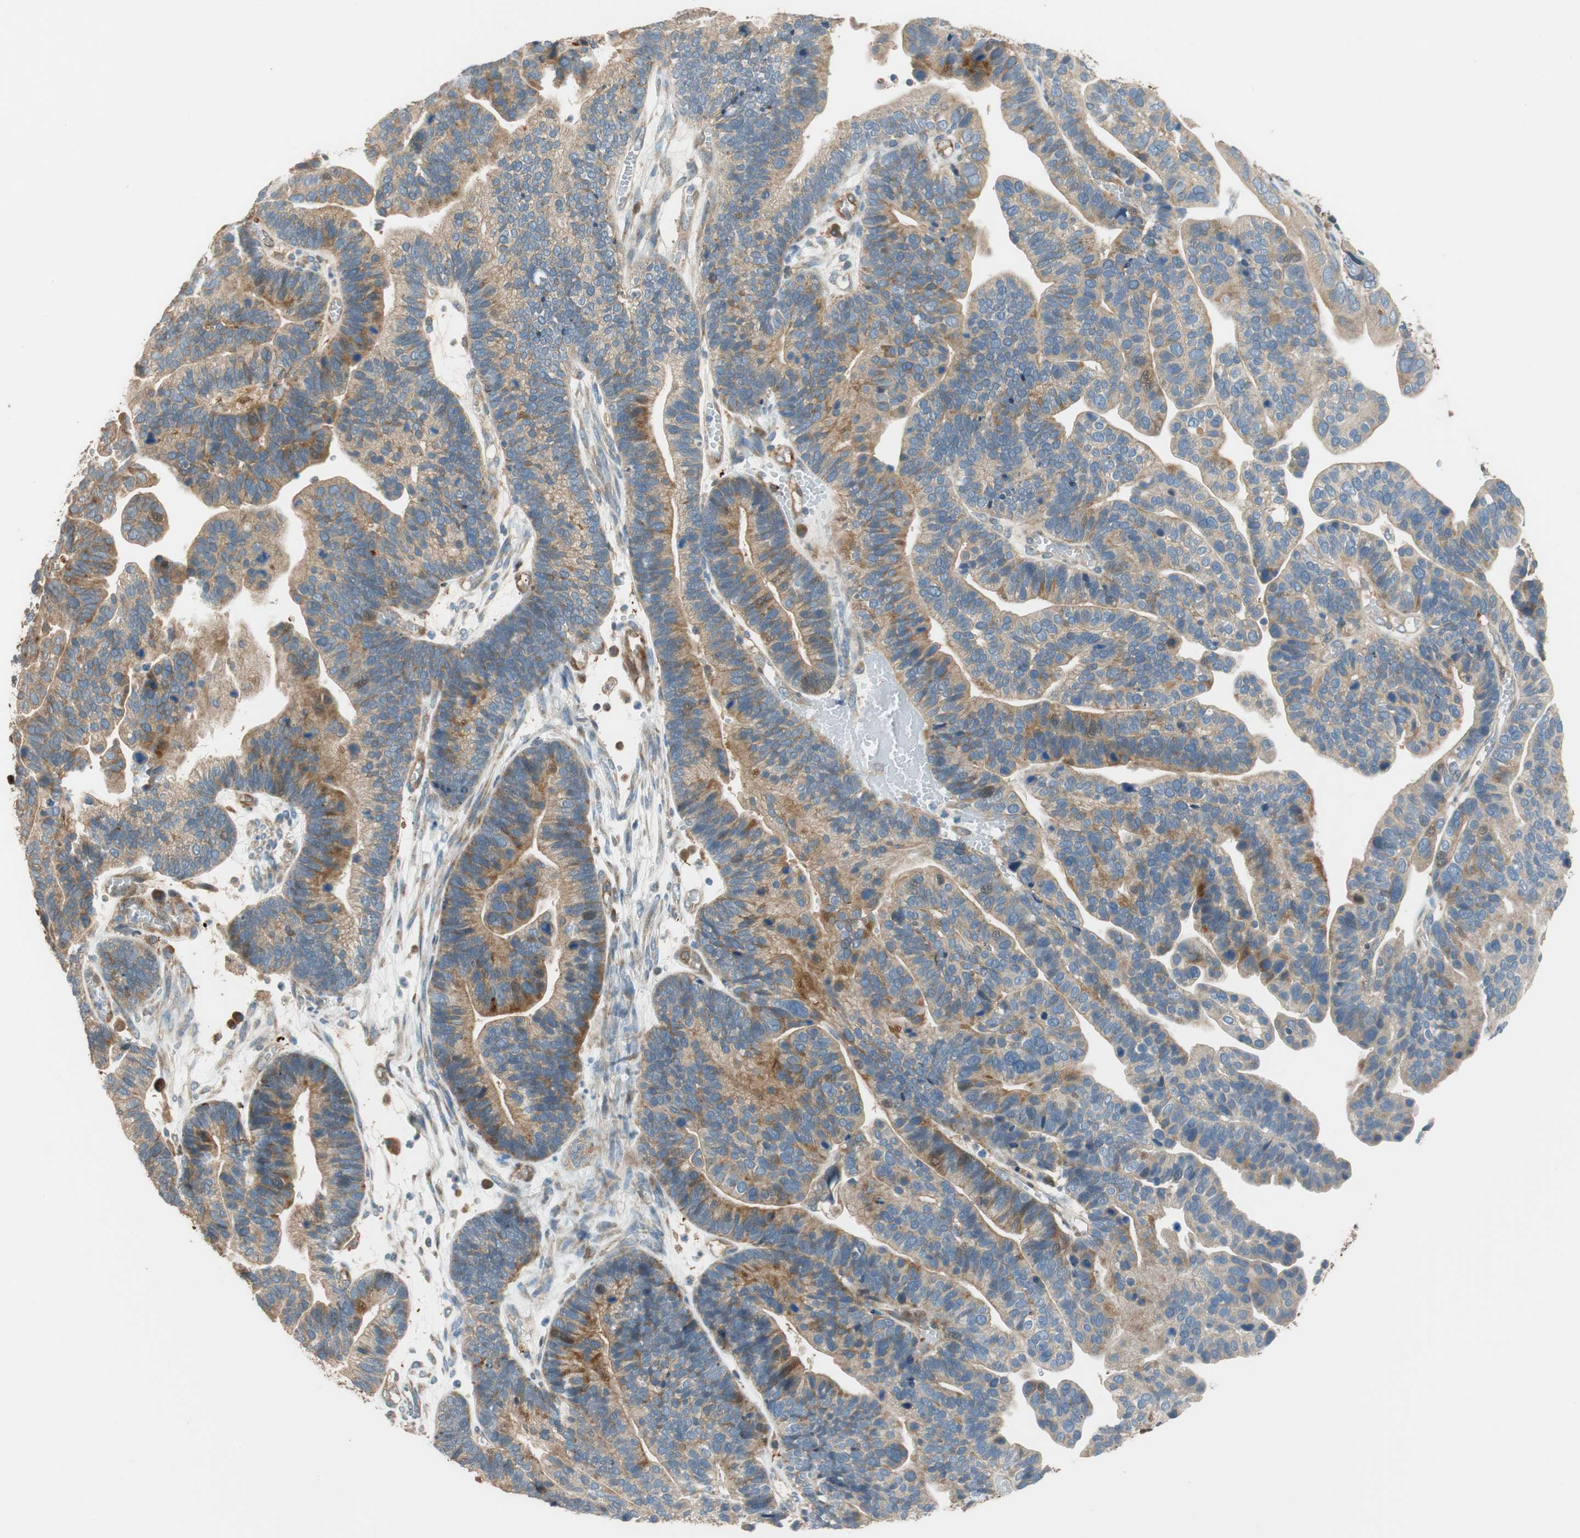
{"staining": {"intensity": "moderate", "quantity": ">75%", "location": "cytoplasmic/membranous"}, "tissue": "ovarian cancer", "cell_type": "Tumor cells", "image_type": "cancer", "snomed": [{"axis": "morphology", "description": "Cystadenocarcinoma, serous, NOS"}, {"axis": "topography", "description": "Ovary"}], "caption": "The micrograph reveals staining of ovarian cancer (serous cystadenocarcinoma), revealing moderate cytoplasmic/membranous protein positivity (brown color) within tumor cells.", "gene": "PARP14", "patient": {"sex": "female", "age": 56}}